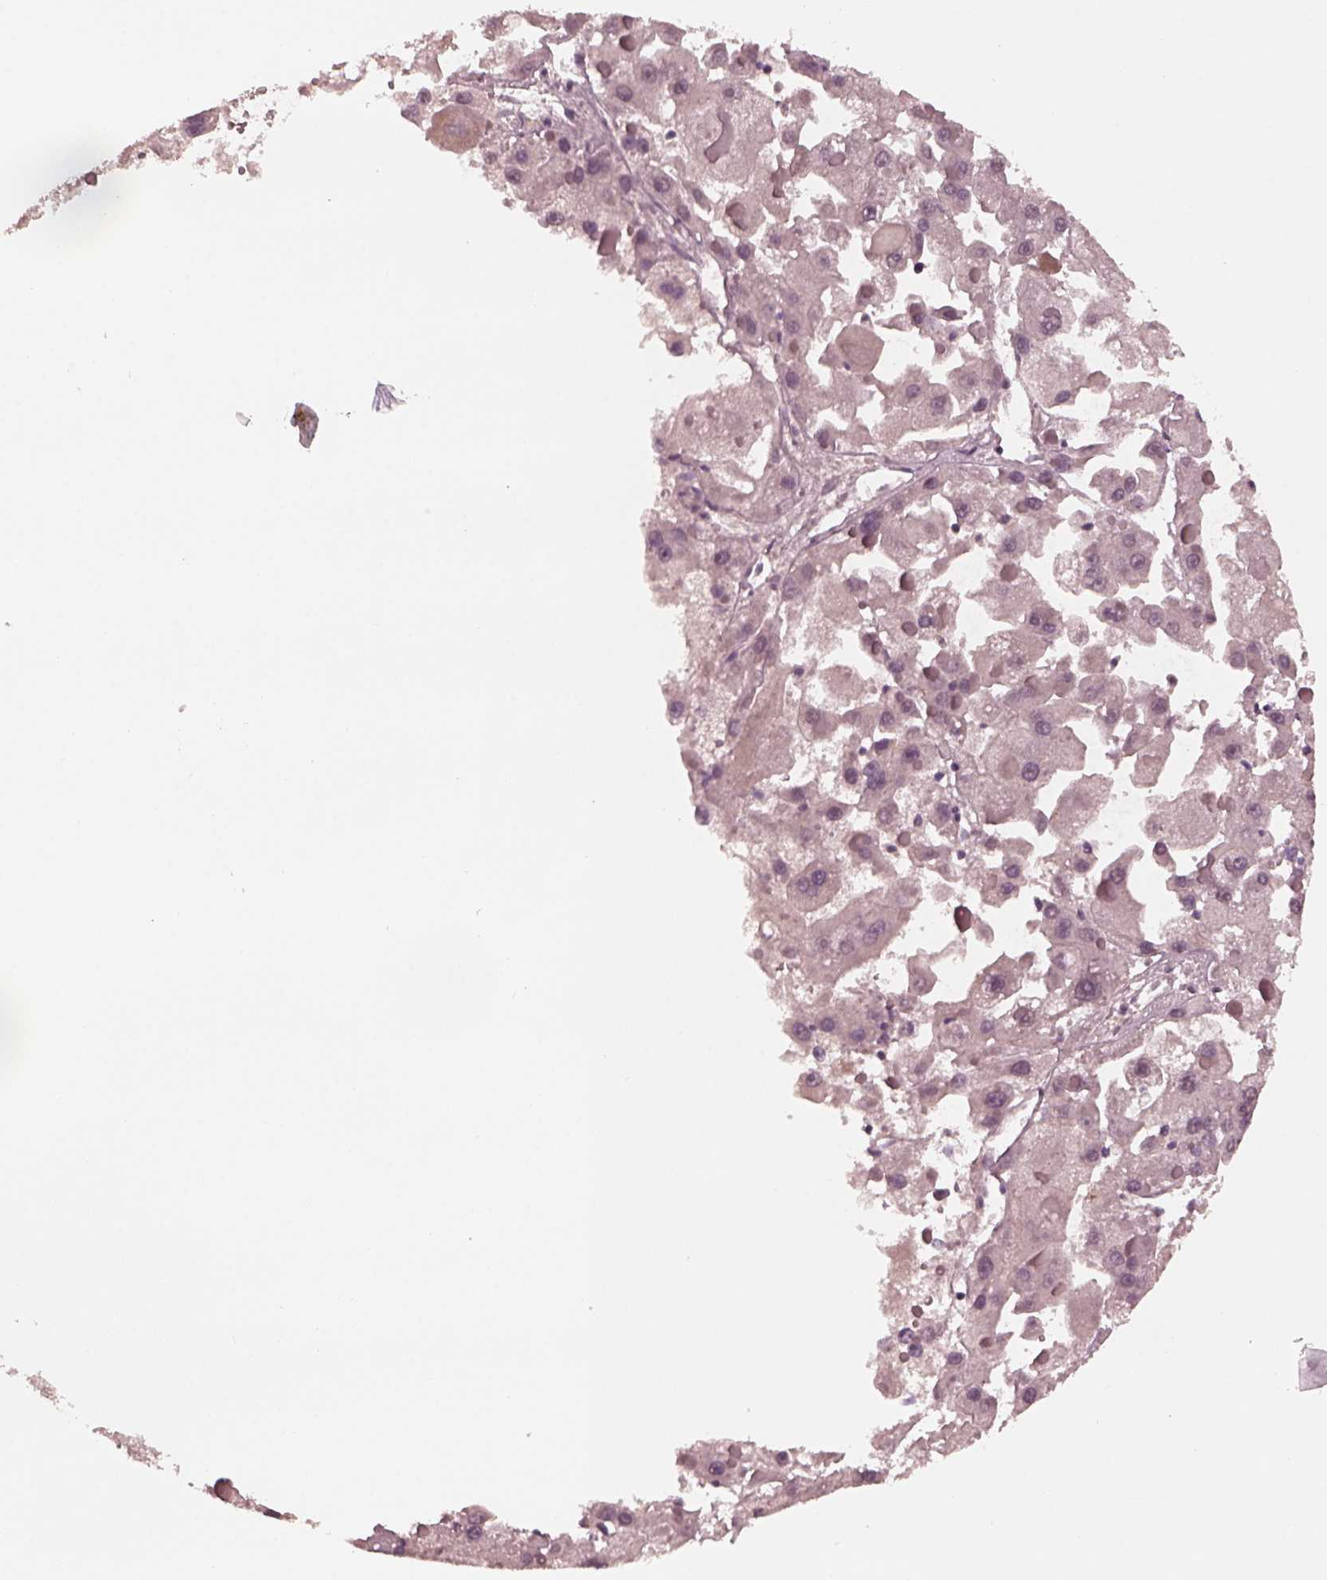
{"staining": {"intensity": "negative", "quantity": "none", "location": "none"}, "tissue": "liver cancer", "cell_type": "Tumor cells", "image_type": "cancer", "snomed": [{"axis": "morphology", "description": "Carcinoma, Hepatocellular, NOS"}, {"axis": "topography", "description": "Liver"}], "caption": "Liver cancer (hepatocellular carcinoma) was stained to show a protein in brown. There is no significant staining in tumor cells.", "gene": "SAXO1", "patient": {"sex": "female", "age": 73}}